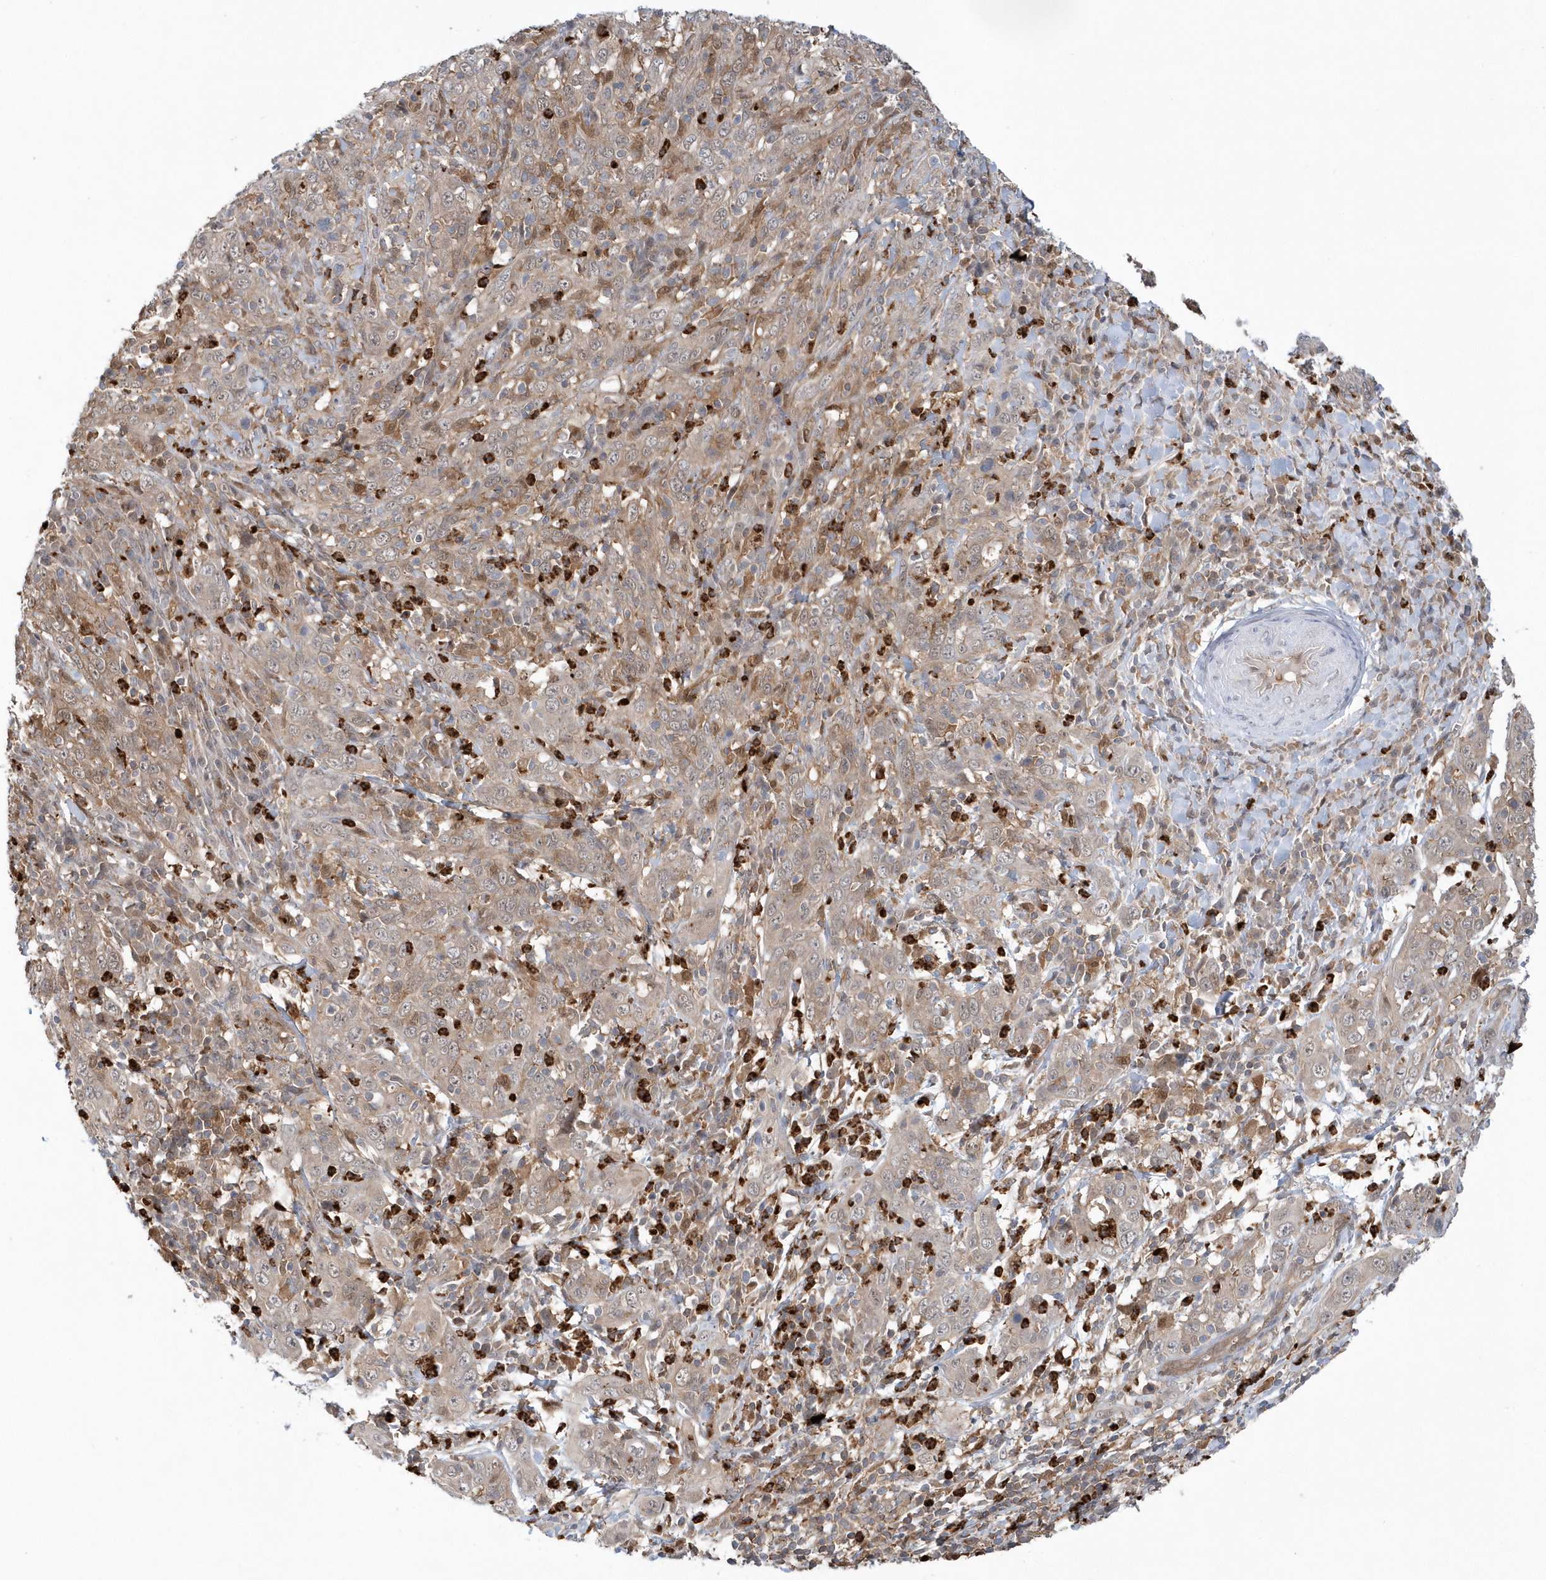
{"staining": {"intensity": "weak", "quantity": ">75%", "location": "cytoplasmic/membranous"}, "tissue": "cervical cancer", "cell_type": "Tumor cells", "image_type": "cancer", "snomed": [{"axis": "morphology", "description": "Squamous cell carcinoma, NOS"}, {"axis": "topography", "description": "Cervix"}], "caption": "Protein staining displays weak cytoplasmic/membranous staining in about >75% of tumor cells in cervical cancer (squamous cell carcinoma).", "gene": "RNF7", "patient": {"sex": "female", "age": 46}}